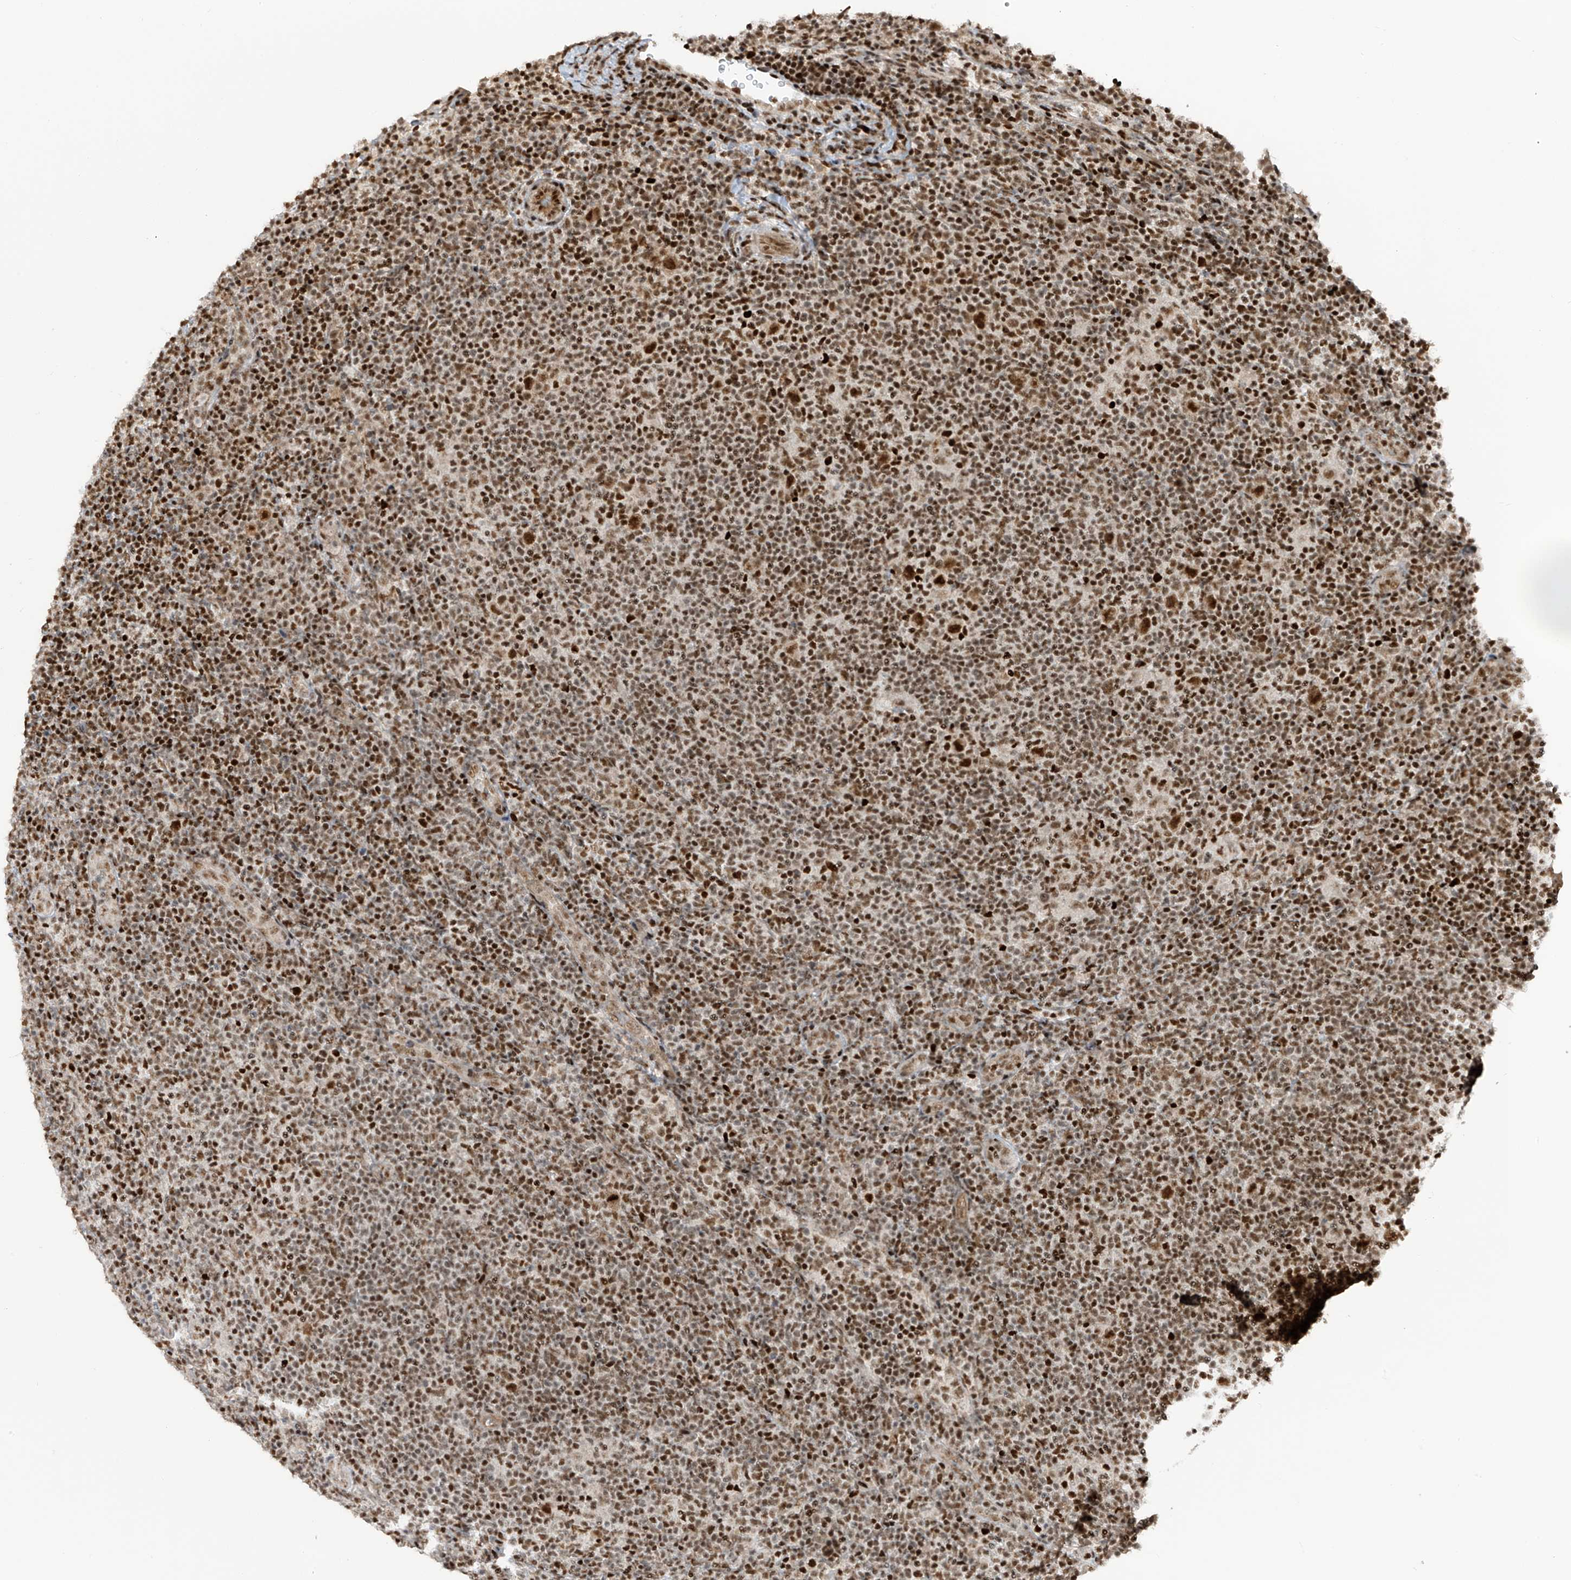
{"staining": {"intensity": "strong", "quantity": ">75%", "location": "nuclear"}, "tissue": "lymphoma", "cell_type": "Tumor cells", "image_type": "cancer", "snomed": [{"axis": "morphology", "description": "Hodgkin's disease, NOS"}, {"axis": "topography", "description": "Lymph node"}], "caption": "This is an image of IHC staining of Hodgkin's disease, which shows strong positivity in the nuclear of tumor cells.", "gene": "ARHGEF3", "patient": {"sex": "female", "age": 57}}